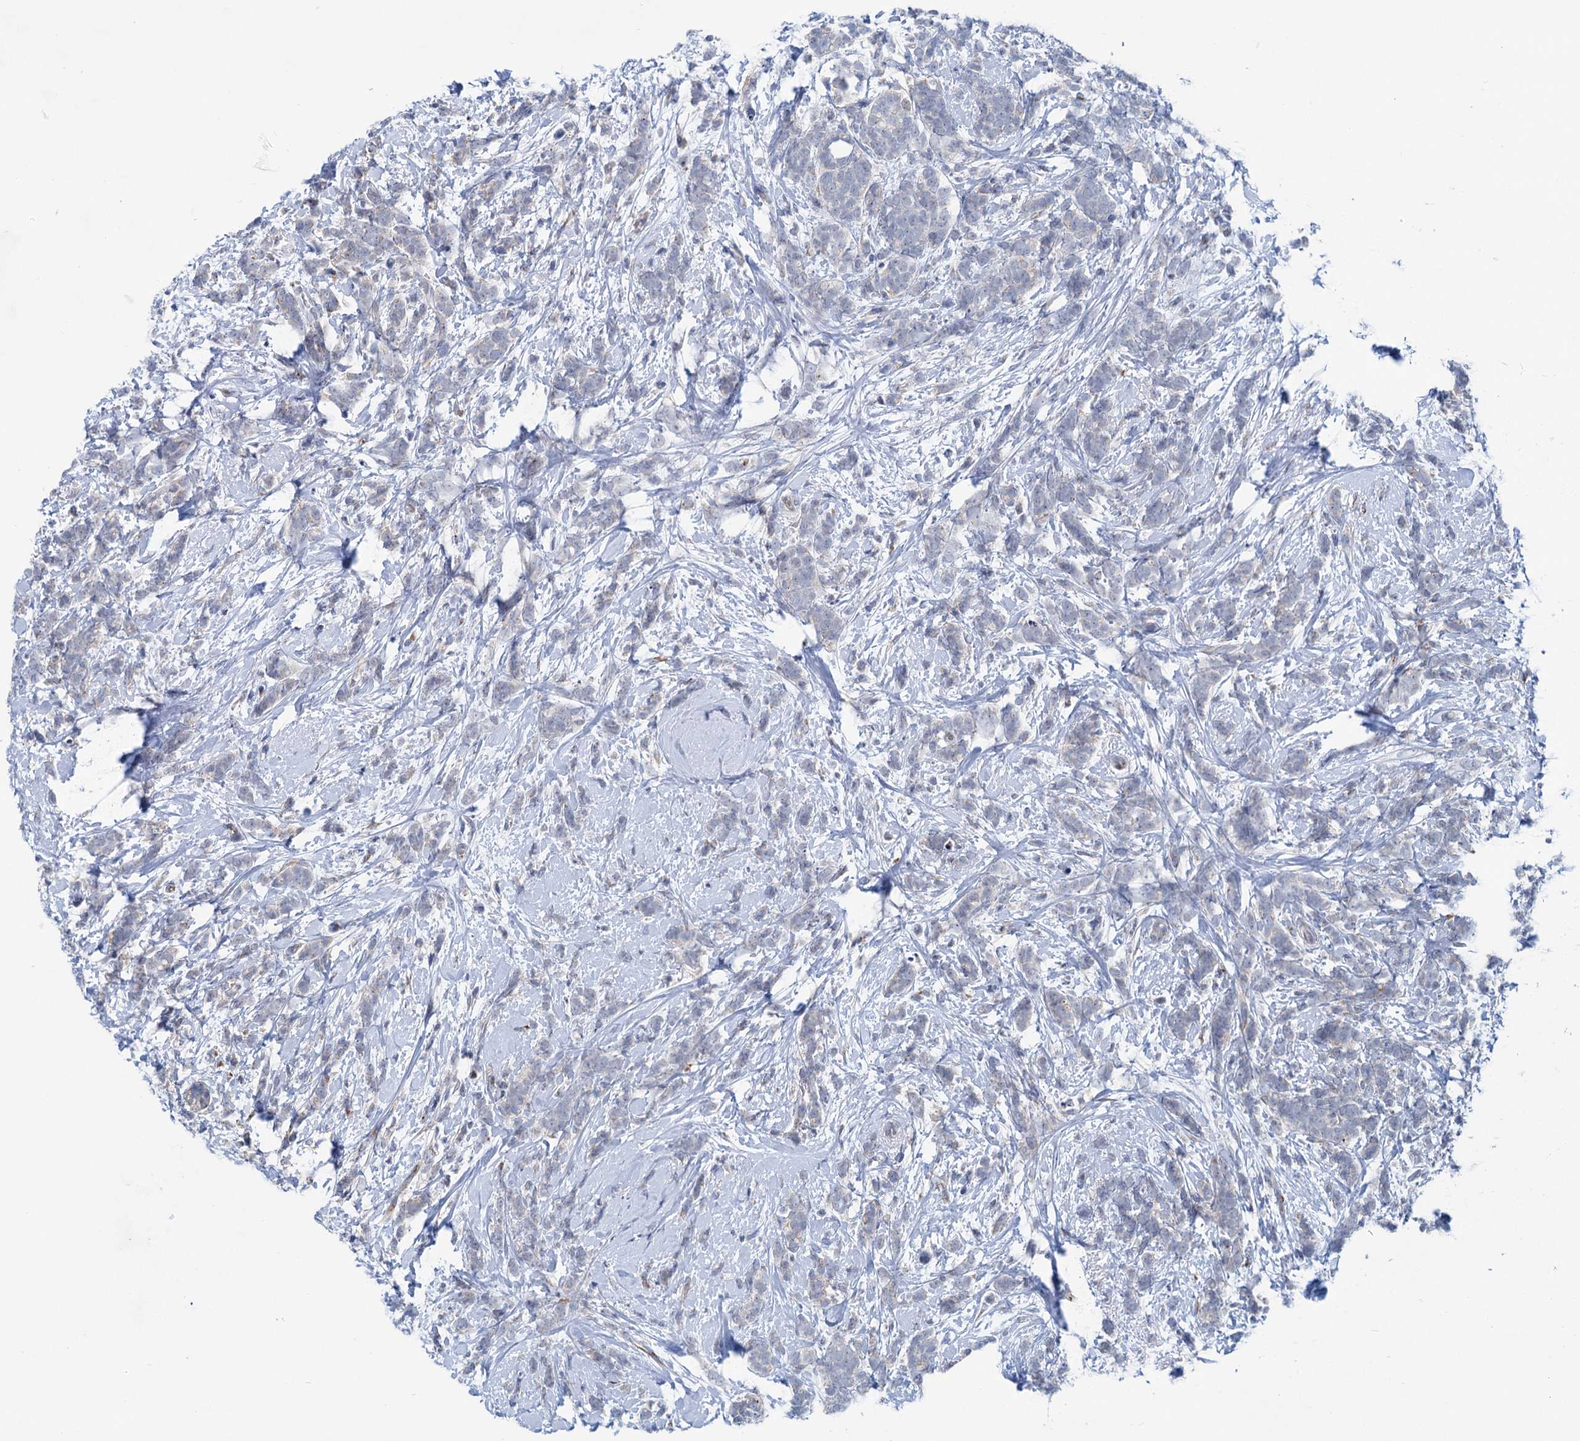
{"staining": {"intensity": "negative", "quantity": "none", "location": "none"}, "tissue": "breast cancer", "cell_type": "Tumor cells", "image_type": "cancer", "snomed": [{"axis": "morphology", "description": "Lobular carcinoma"}, {"axis": "topography", "description": "Breast"}], "caption": "Tumor cells show no significant protein expression in lobular carcinoma (breast).", "gene": "ELP4", "patient": {"sex": "female", "age": 58}}